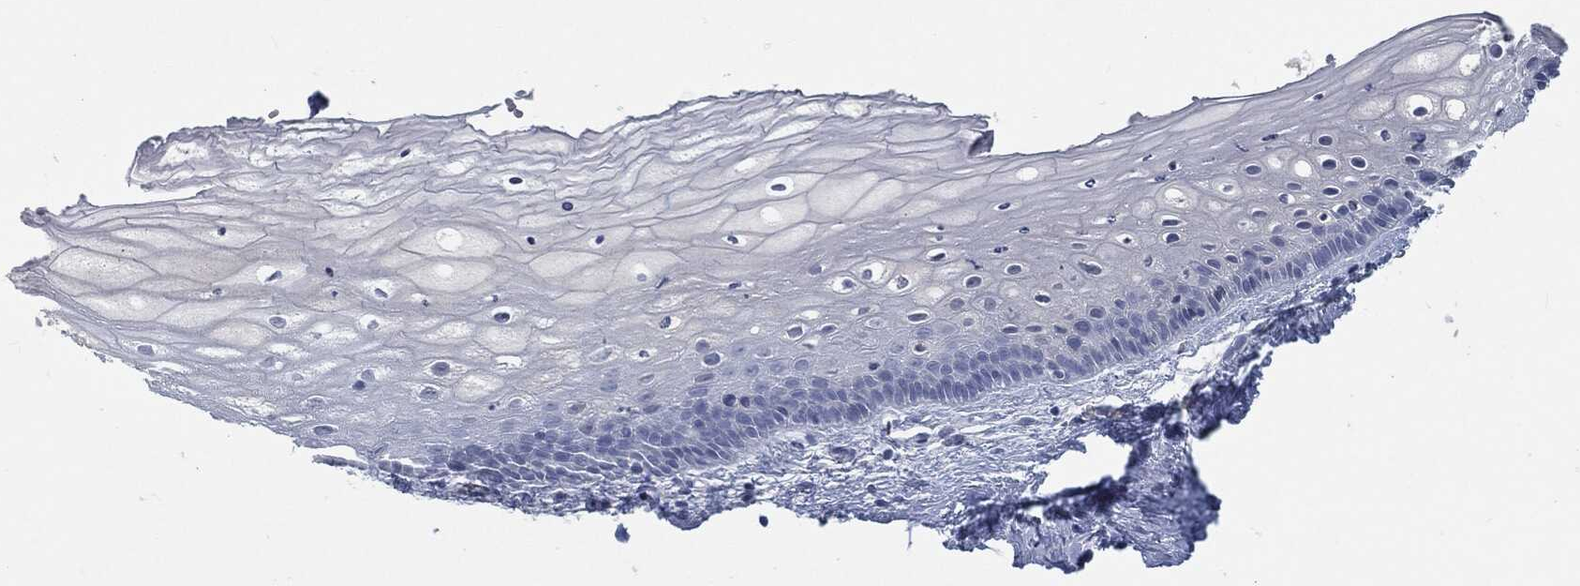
{"staining": {"intensity": "negative", "quantity": "none", "location": "none"}, "tissue": "vagina", "cell_type": "Squamous epithelial cells", "image_type": "normal", "snomed": [{"axis": "morphology", "description": "Normal tissue, NOS"}, {"axis": "topography", "description": "Vagina"}], "caption": "Squamous epithelial cells show no significant staining in normal vagina.", "gene": "MST1", "patient": {"sex": "female", "age": 32}}